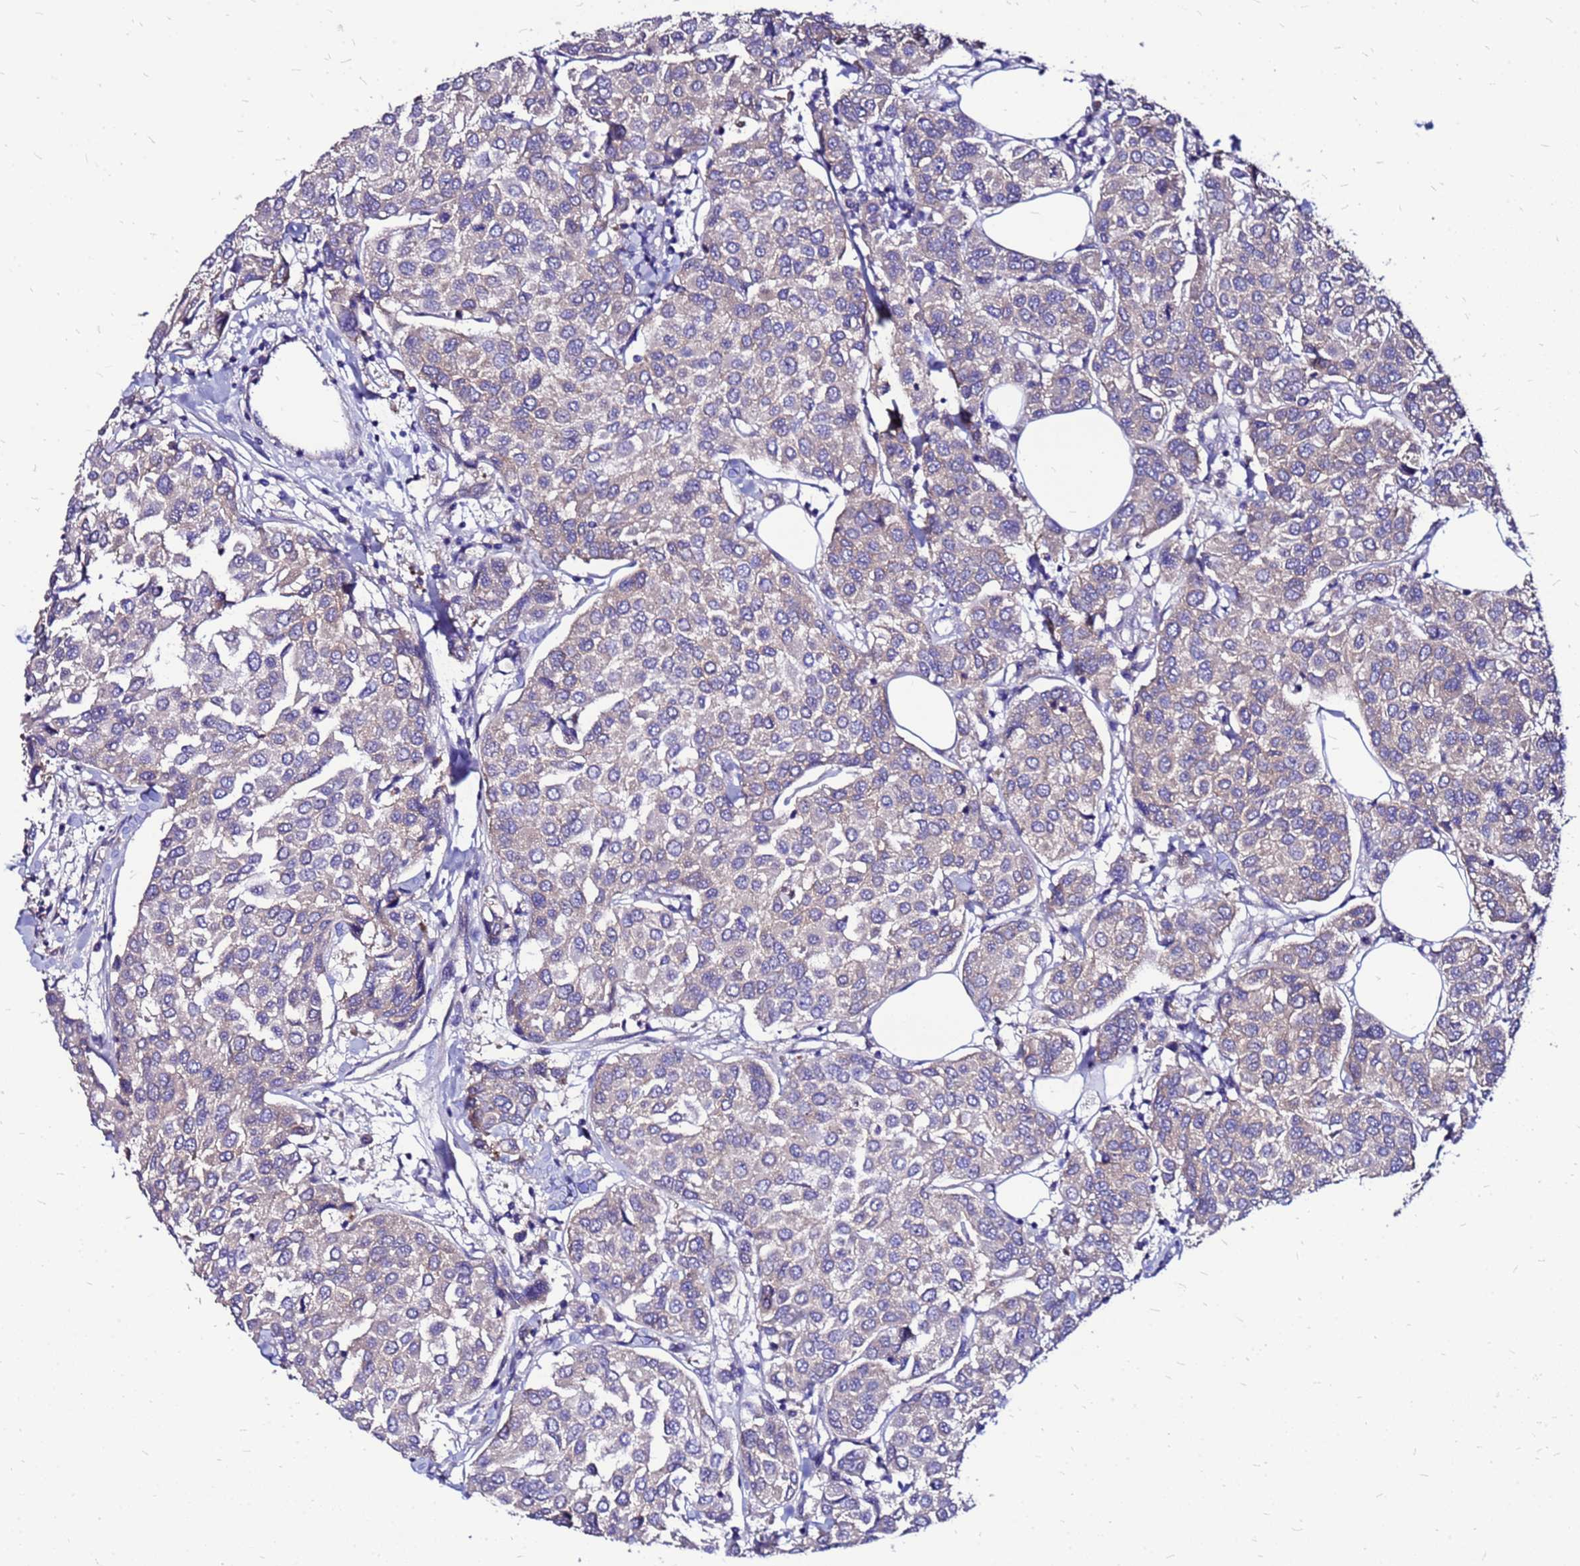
{"staining": {"intensity": "weak", "quantity": "25%-75%", "location": "cytoplasmic/membranous"}, "tissue": "breast cancer", "cell_type": "Tumor cells", "image_type": "cancer", "snomed": [{"axis": "morphology", "description": "Duct carcinoma"}, {"axis": "topography", "description": "Breast"}], "caption": "Human breast cancer stained for a protein (brown) displays weak cytoplasmic/membranous positive positivity in about 25%-75% of tumor cells.", "gene": "ARHGEF5", "patient": {"sex": "female", "age": 55}}